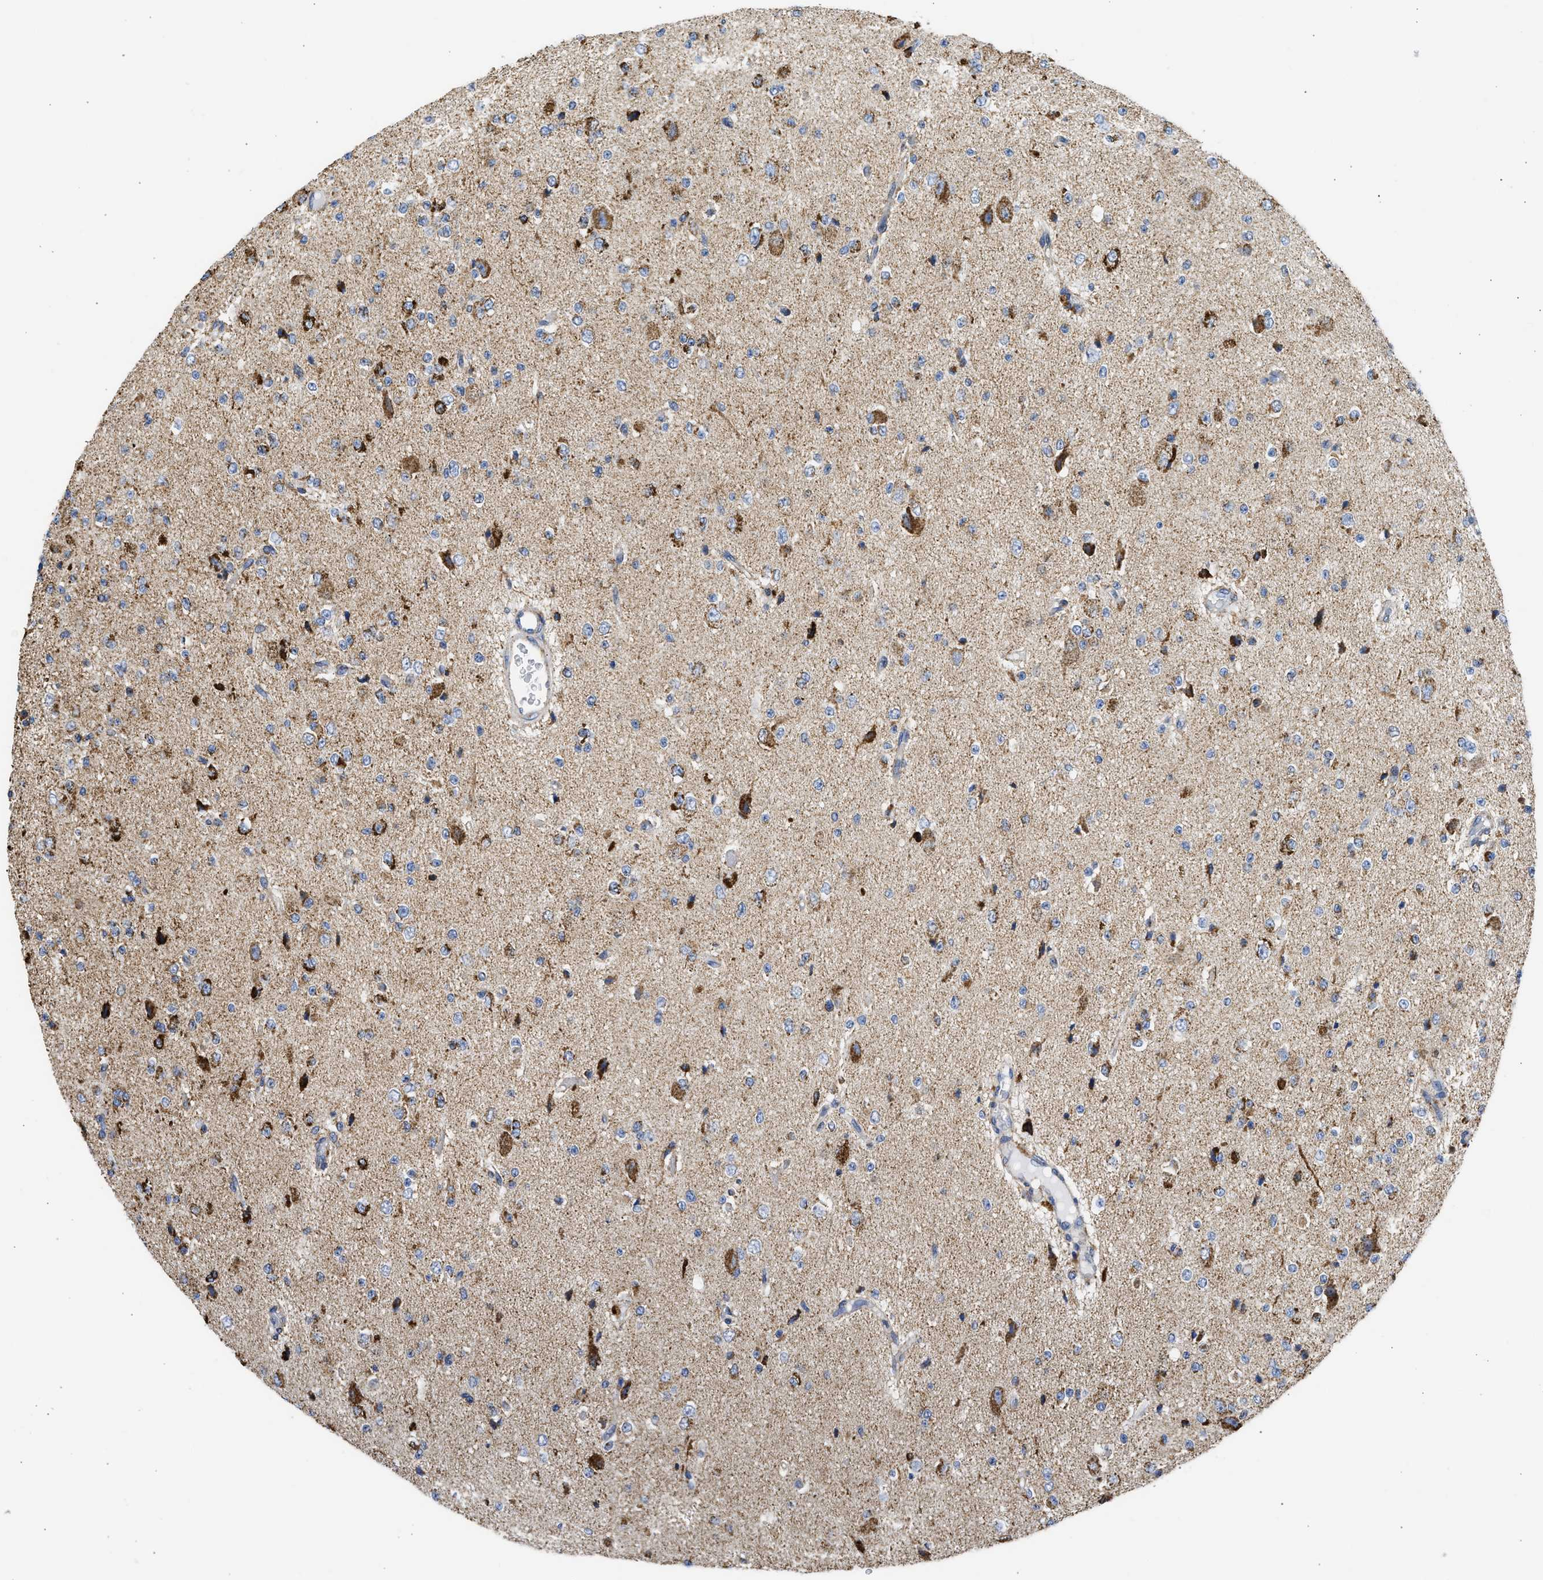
{"staining": {"intensity": "strong", "quantity": "25%-75%", "location": "cytoplasmic/membranous"}, "tissue": "glioma", "cell_type": "Tumor cells", "image_type": "cancer", "snomed": [{"axis": "morphology", "description": "Glioma, malignant, High grade"}, {"axis": "topography", "description": "pancreas cauda"}], "caption": "High-power microscopy captured an IHC image of high-grade glioma (malignant), revealing strong cytoplasmic/membranous staining in about 25%-75% of tumor cells.", "gene": "CYCS", "patient": {"sex": "male", "age": 60}}